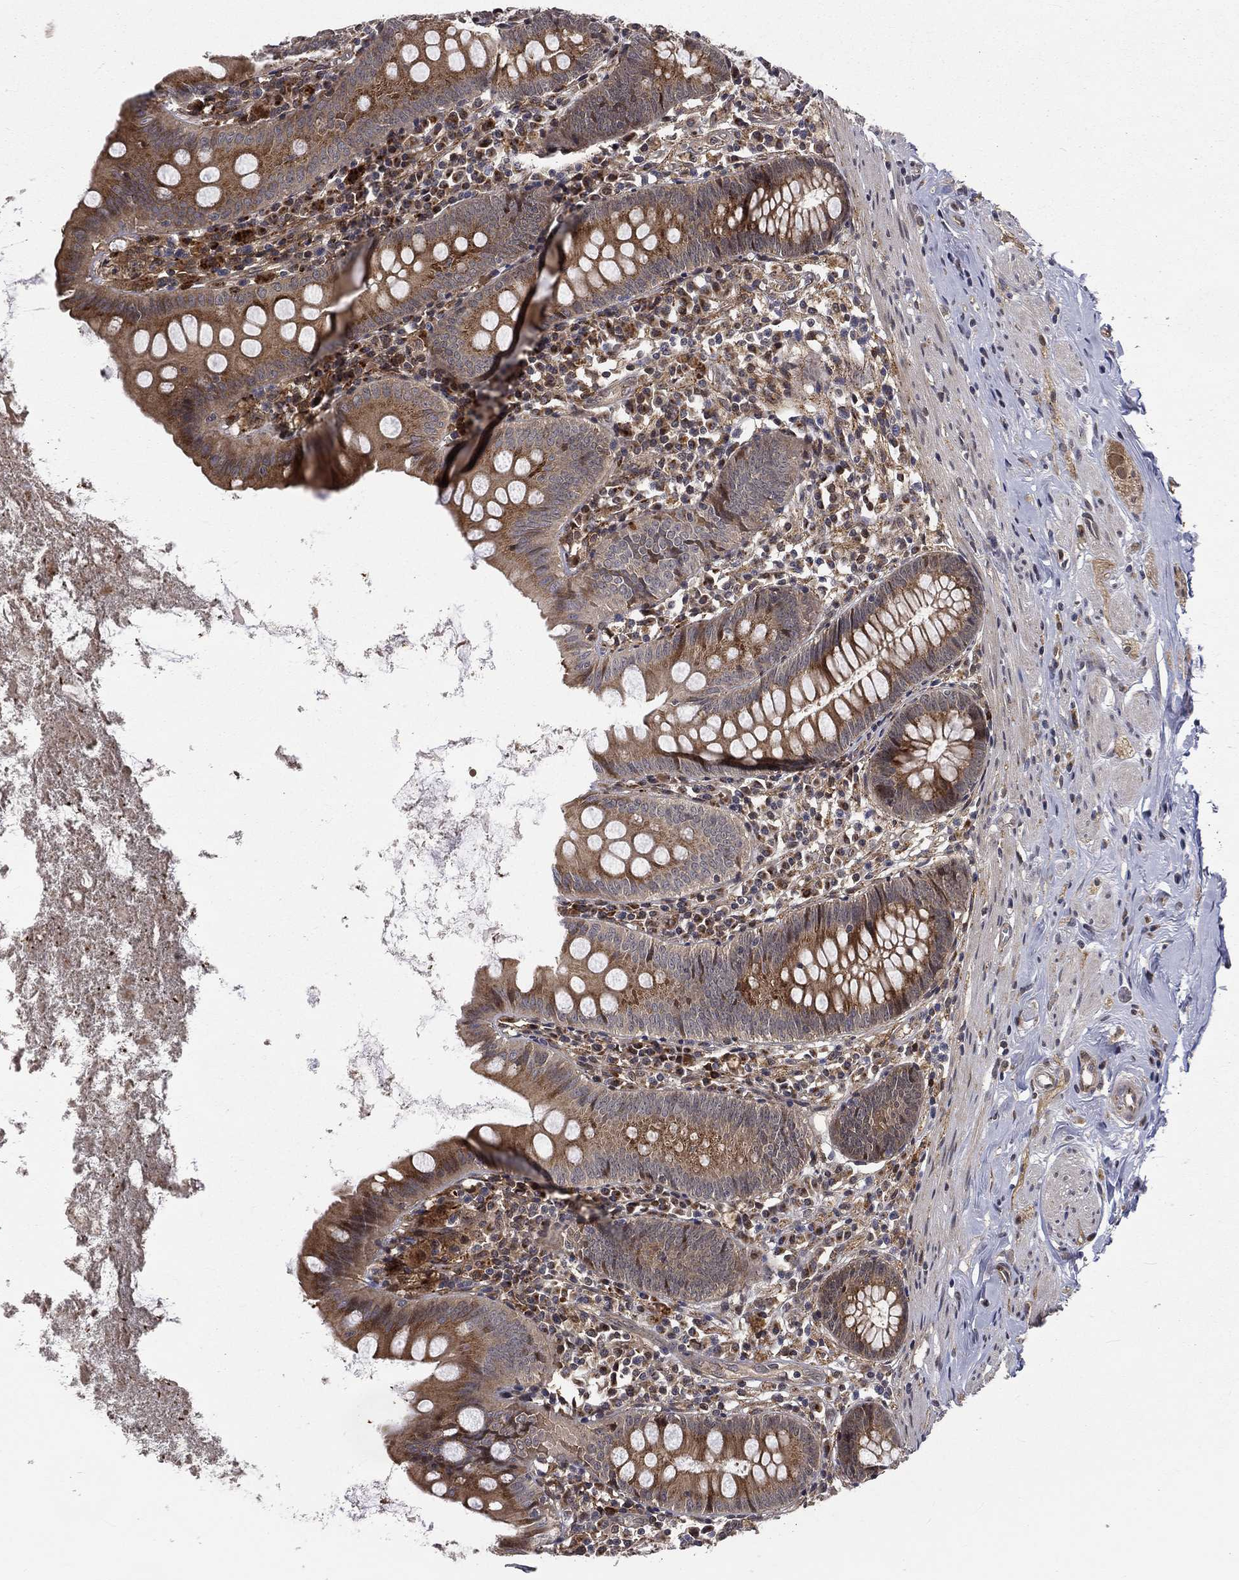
{"staining": {"intensity": "moderate", "quantity": ">75%", "location": "cytoplasmic/membranous"}, "tissue": "appendix", "cell_type": "Glandular cells", "image_type": "normal", "snomed": [{"axis": "morphology", "description": "Normal tissue, NOS"}, {"axis": "topography", "description": "Appendix"}], "caption": "Immunohistochemistry (IHC) (DAB (3,3'-diaminobenzidine)) staining of unremarkable appendix reveals moderate cytoplasmic/membranous protein positivity in about >75% of glandular cells.", "gene": "ARL3", "patient": {"sex": "female", "age": 82}}